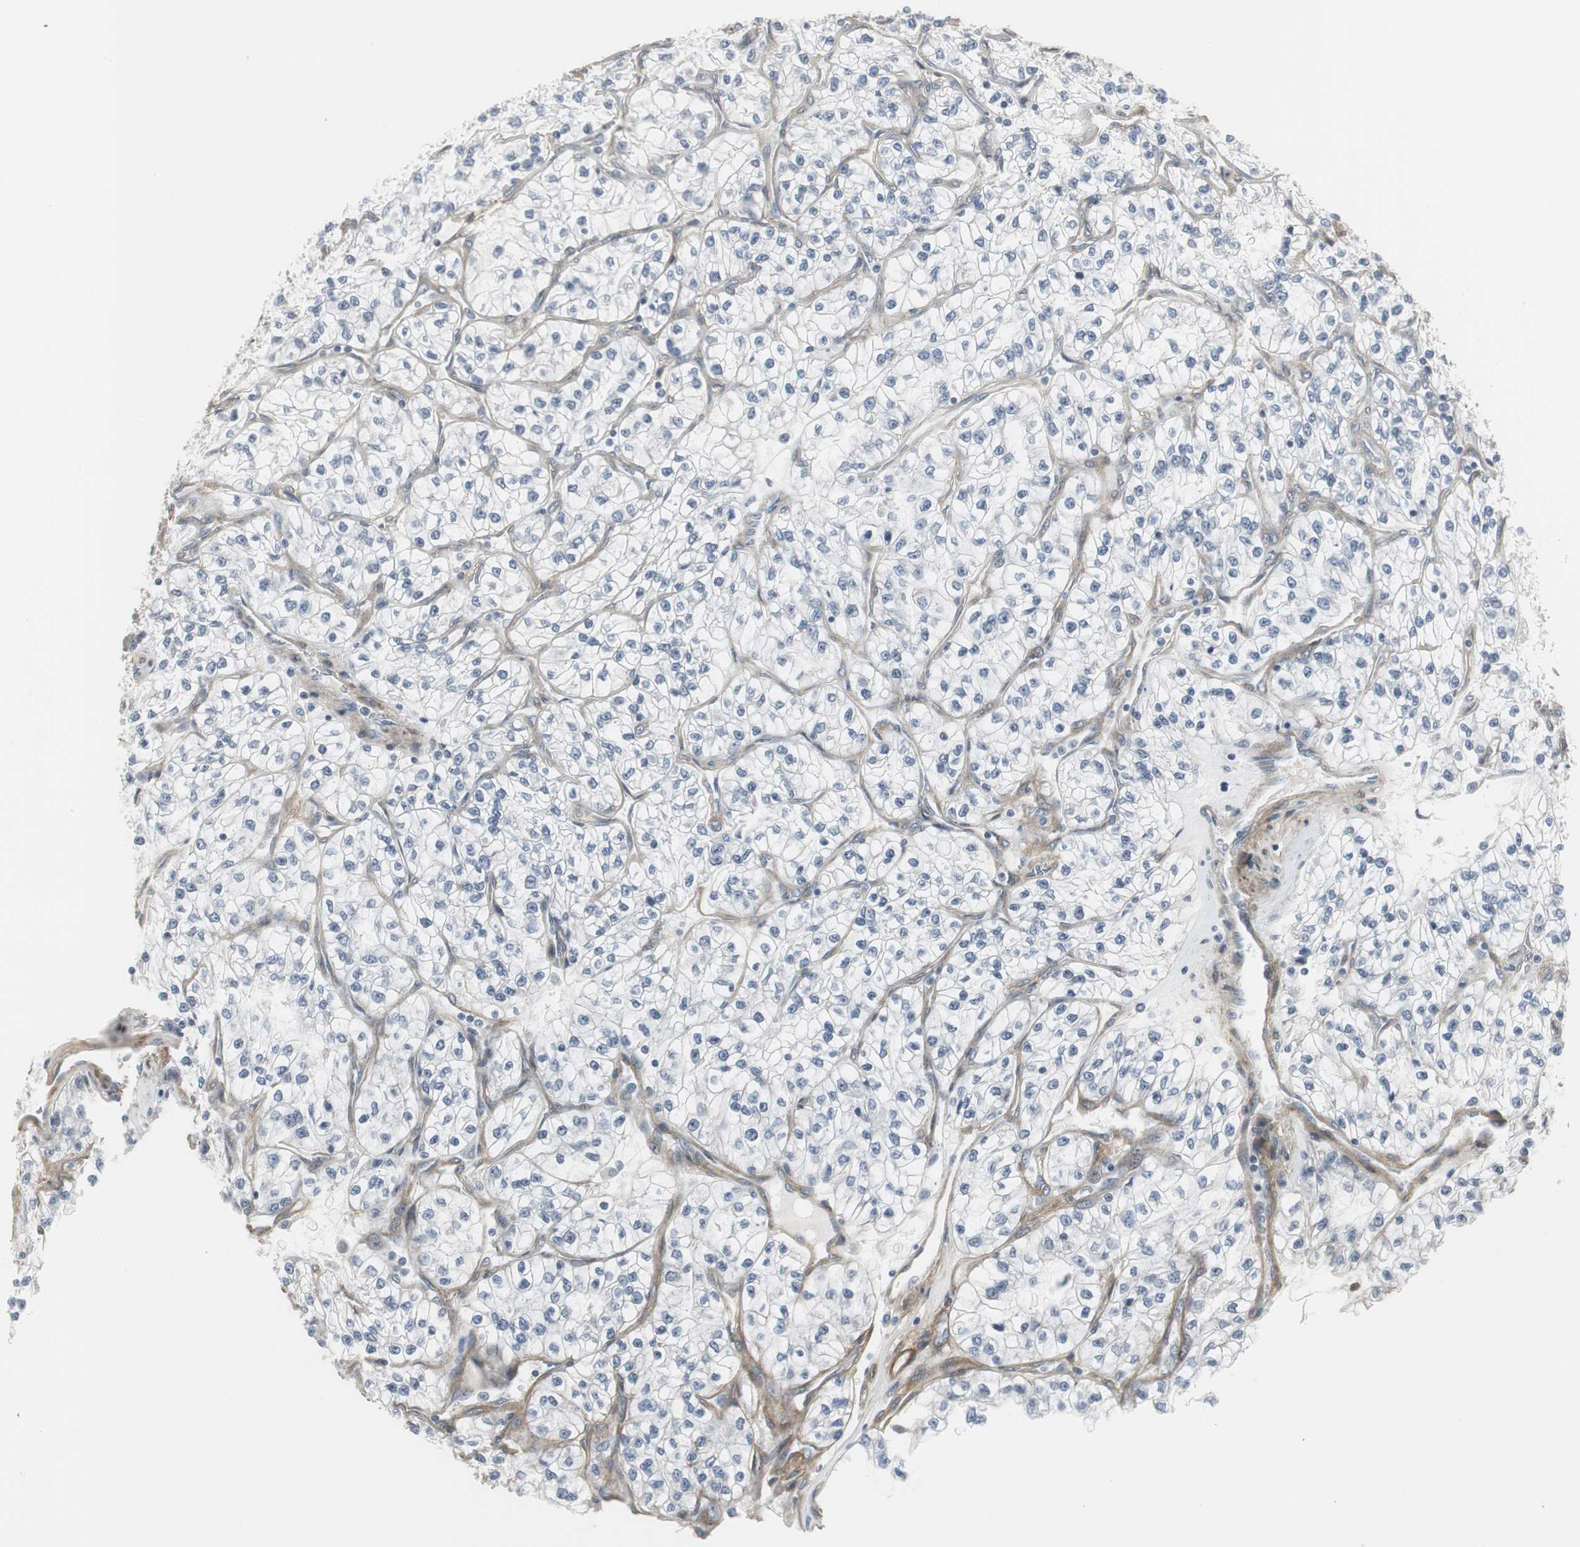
{"staining": {"intensity": "negative", "quantity": "none", "location": "none"}, "tissue": "renal cancer", "cell_type": "Tumor cells", "image_type": "cancer", "snomed": [{"axis": "morphology", "description": "Adenocarcinoma, NOS"}, {"axis": "topography", "description": "Kidney"}], "caption": "Immunohistochemical staining of renal cancer (adenocarcinoma) shows no significant positivity in tumor cells.", "gene": "SCYL3", "patient": {"sex": "female", "age": 57}}